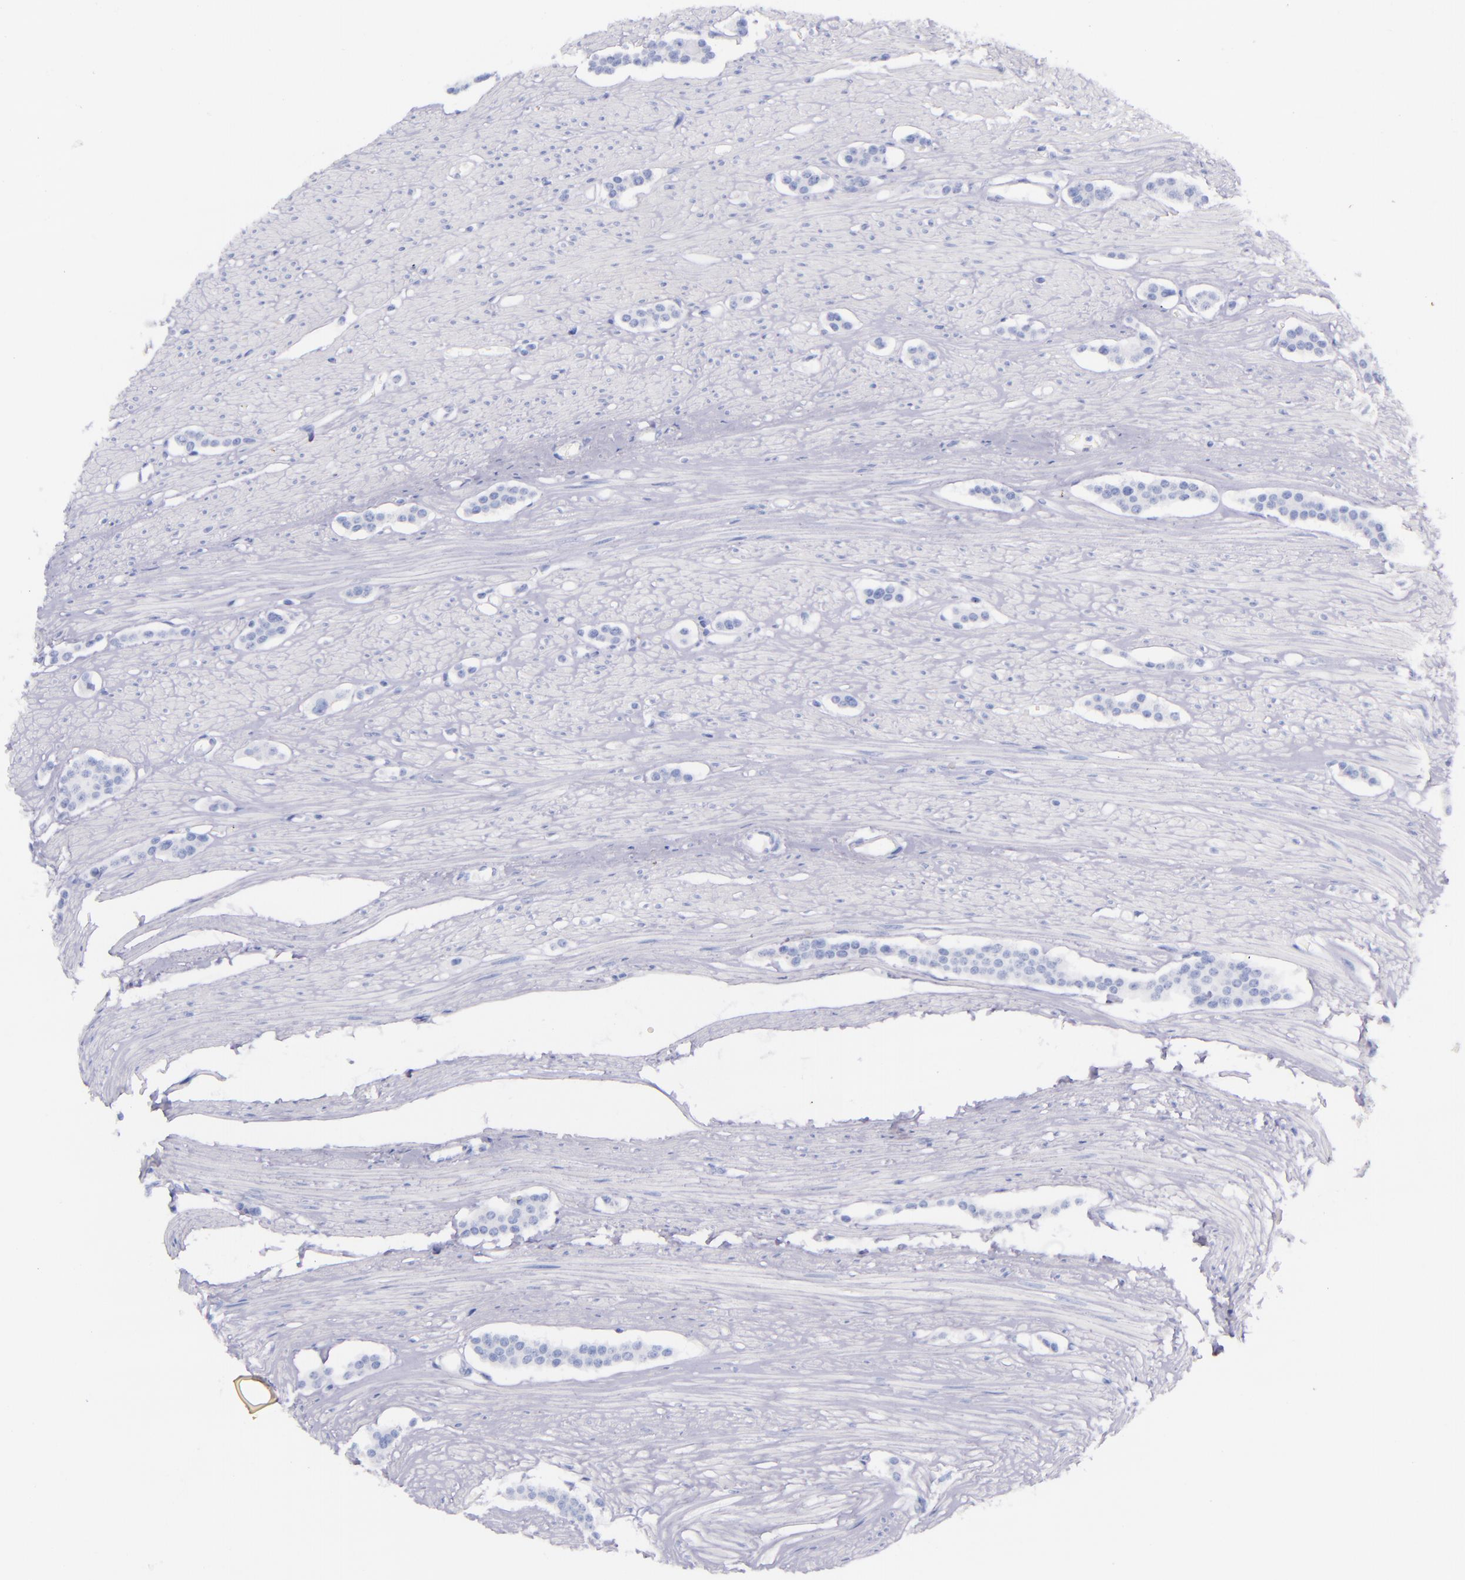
{"staining": {"intensity": "negative", "quantity": "none", "location": "none"}, "tissue": "carcinoid", "cell_type": "Tumor cells", "image_type": "cancer", "snomed": [{"axis": "morphology", "description": "Carcinoid, malignant, NOS"}, {"axis": "topography", "description": "Small intestine"}], "caption": "This is an immunohistochemistry (IHC) histopathology image of carcinoid. There is no positivity in tumor cells.", "gene": "LAG3", "patient": {"sex": "male", "age": 60}}